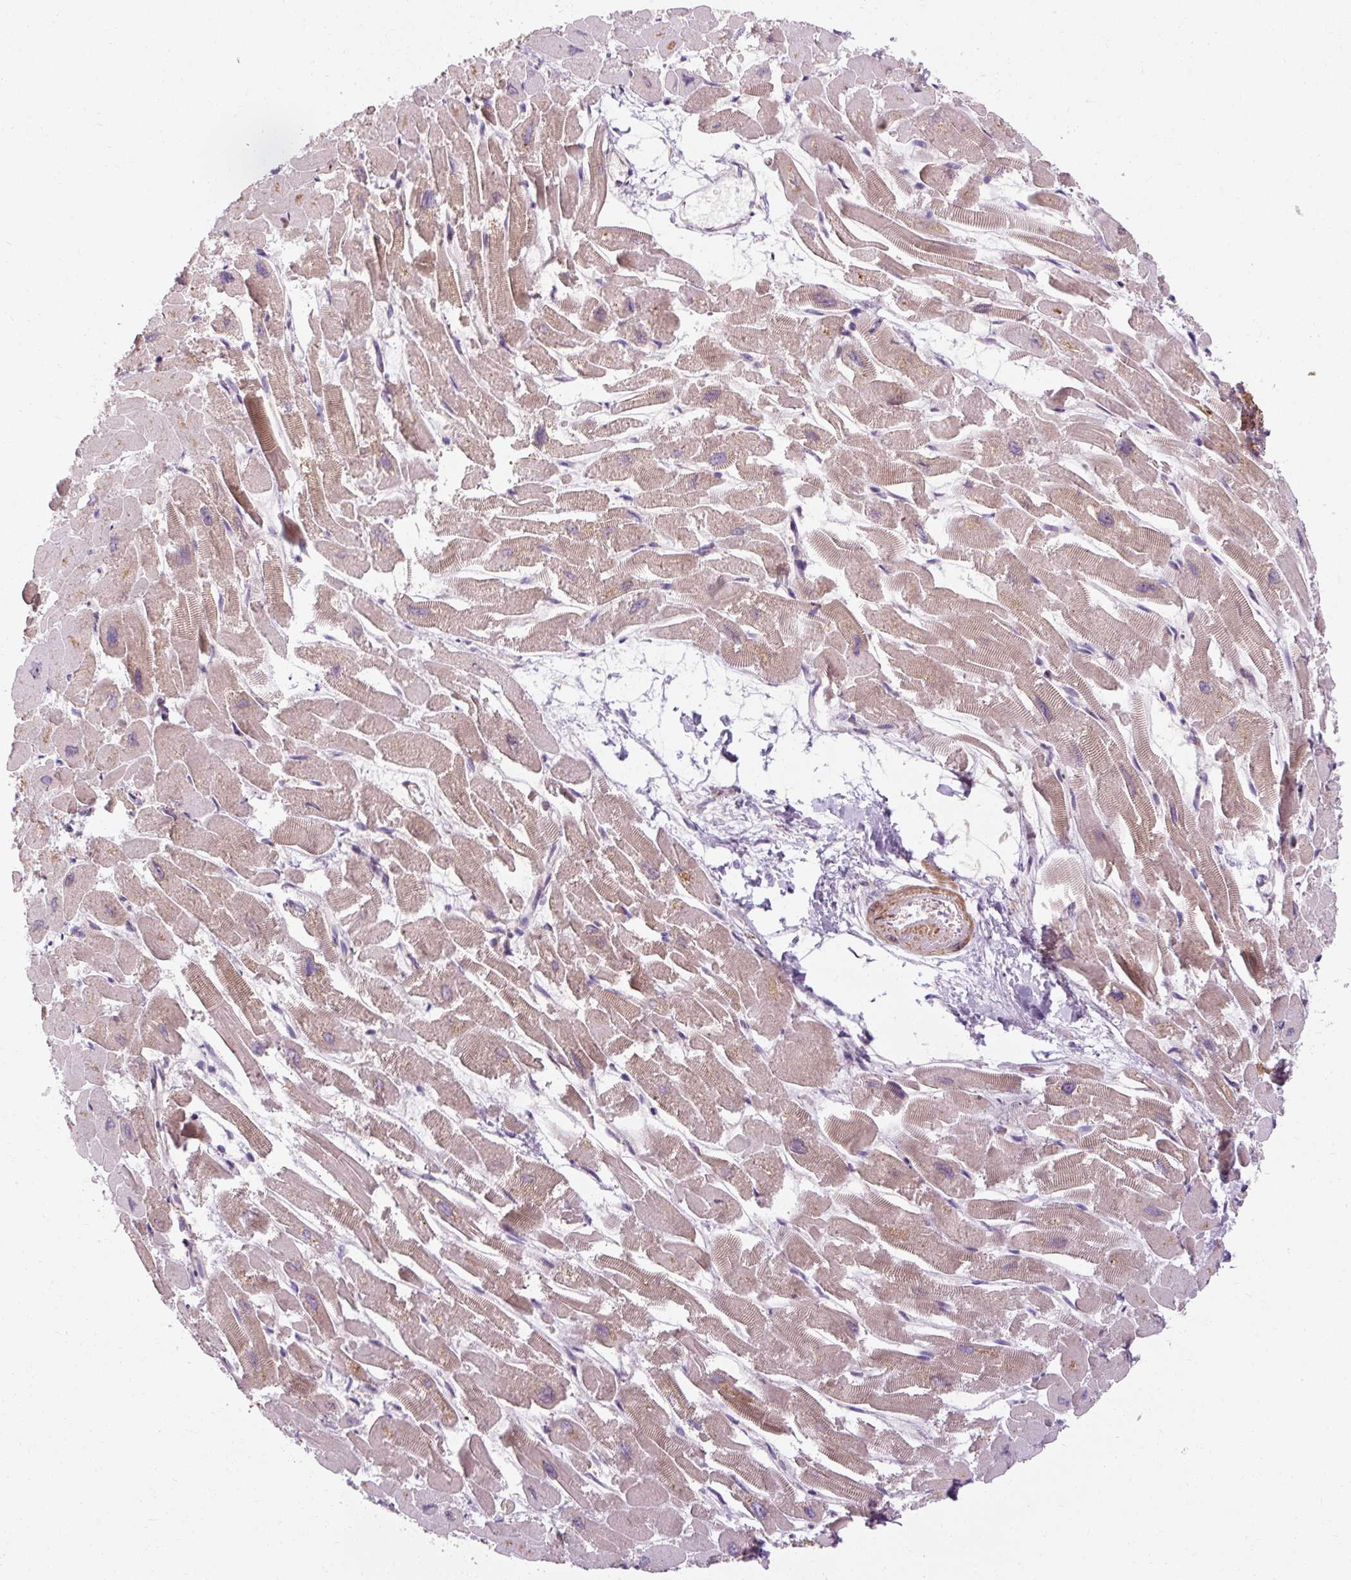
{"staining": {"intensity": "weak", "quantity": ">75%", "location": "cytoplasmic/membranous"}, "tissue": "heart muscle", "cell_type": "Cardiomyocytes", "image_type": "normal", "snomed": [{"axis": "morphology", "description": "Normal tissue, NOS"}, {"axis": "topography", "description": "Heart"}], "caption": "DAB immunohistochemical staining of benign heart muscle reveals weak cytoplasmic/membranous protein positivity in approximately >75% of cardiomyocytes.", "gene": "TBC1D4", "patient": {"sex": "male", "age": 54}}